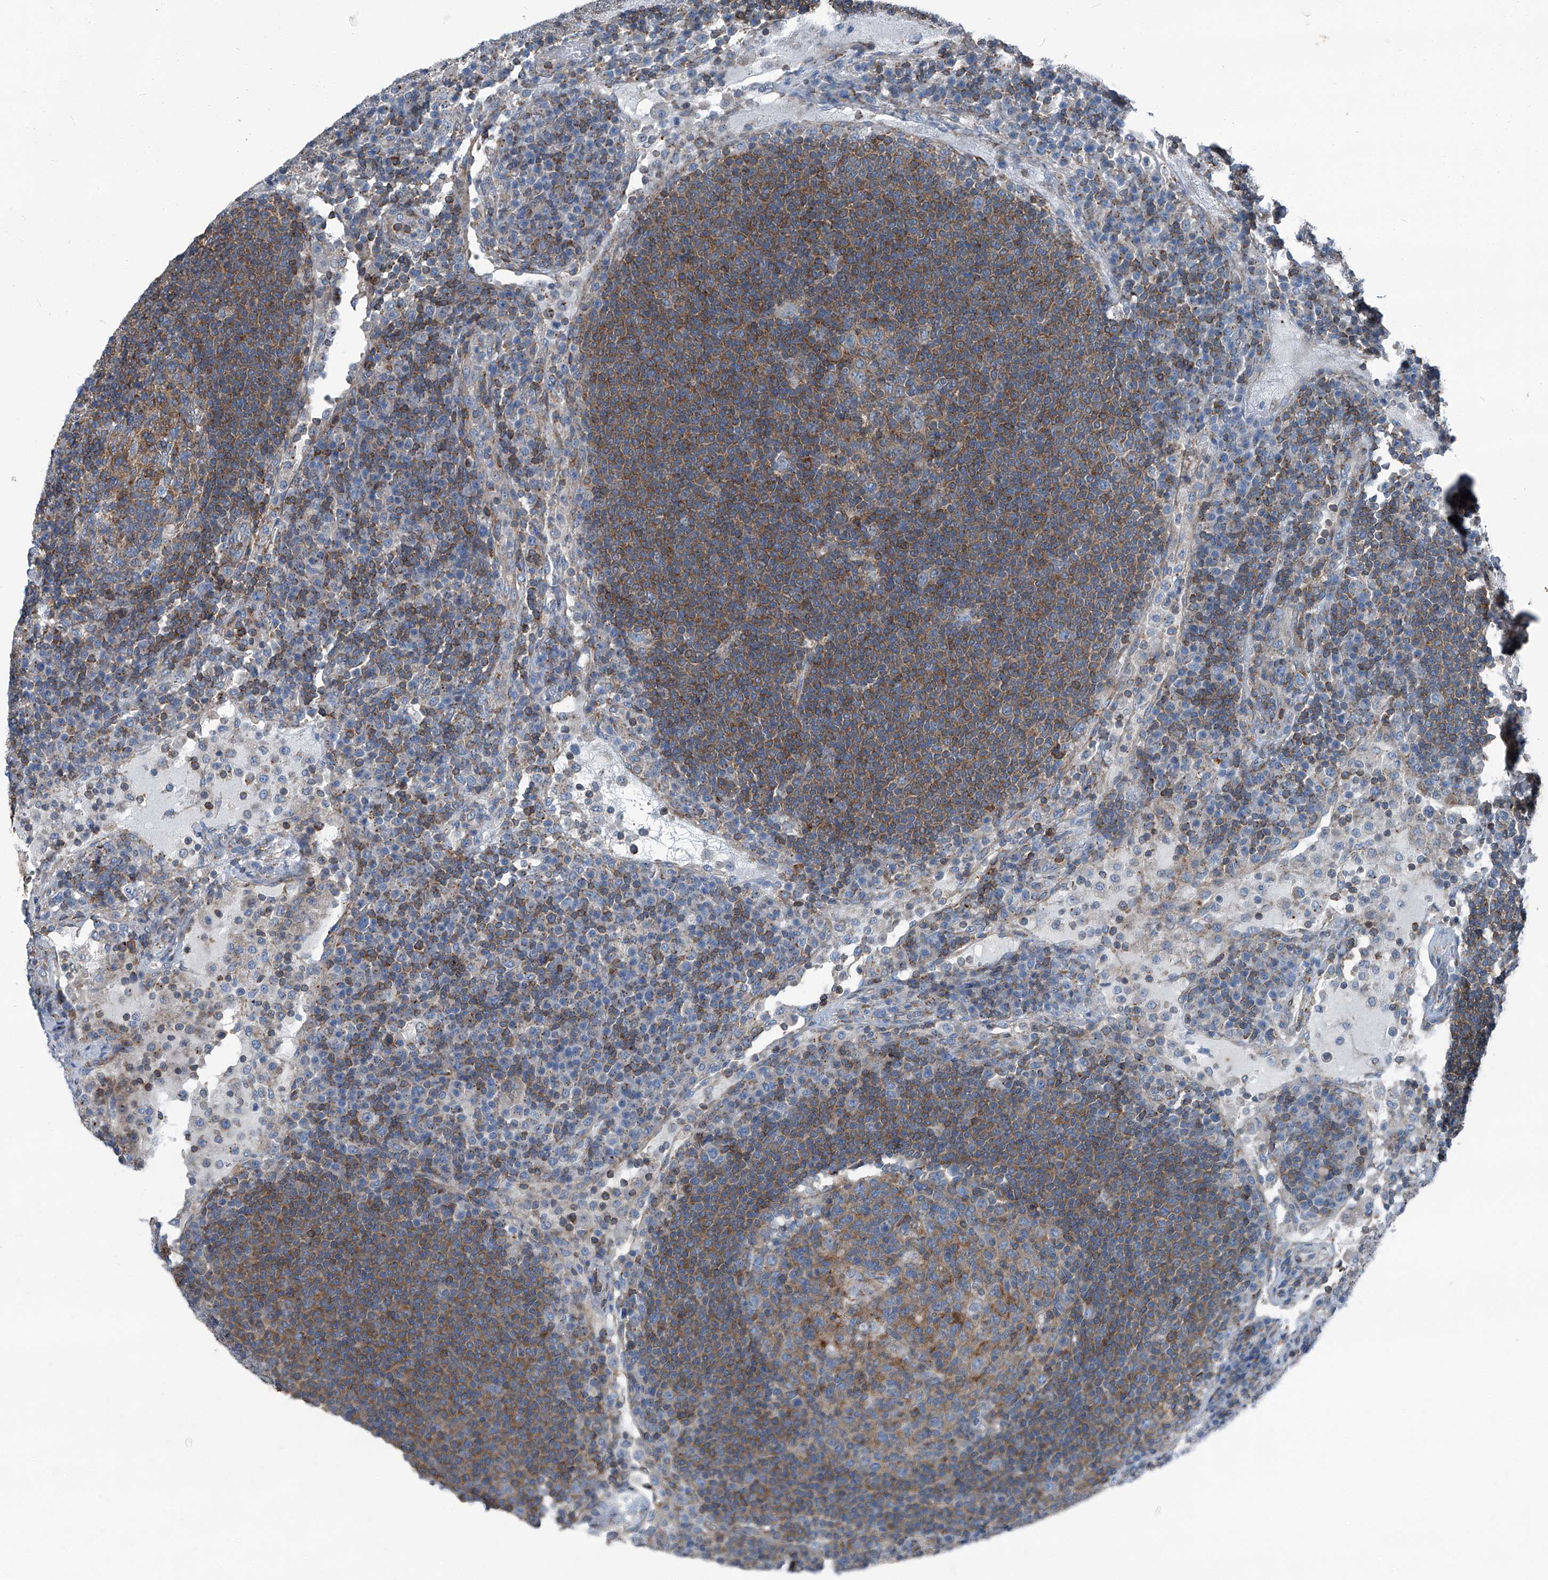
{"staining": {"intensity": "moderate", "quantity": "<25%", "location": "cytoplasmic/membranous"}, "tissue": "lymph node", "cell_type": "Germinal center cells", "image_type": "normal", "snomed": [{"axis": "morphology", "description": "Normal tissue, NOS"}, {"axis": "topography", "description": "Lymph node"}], "caption": "A histopathology image of lymph node stained for a protein displays moderate cytoplasmic/membranous brown staining in germinal center cells. (IHC, brightfield microscopy, high magnification).", "gene": "SEPTIN7", "patient": {"sex": "female", "age": 53}}